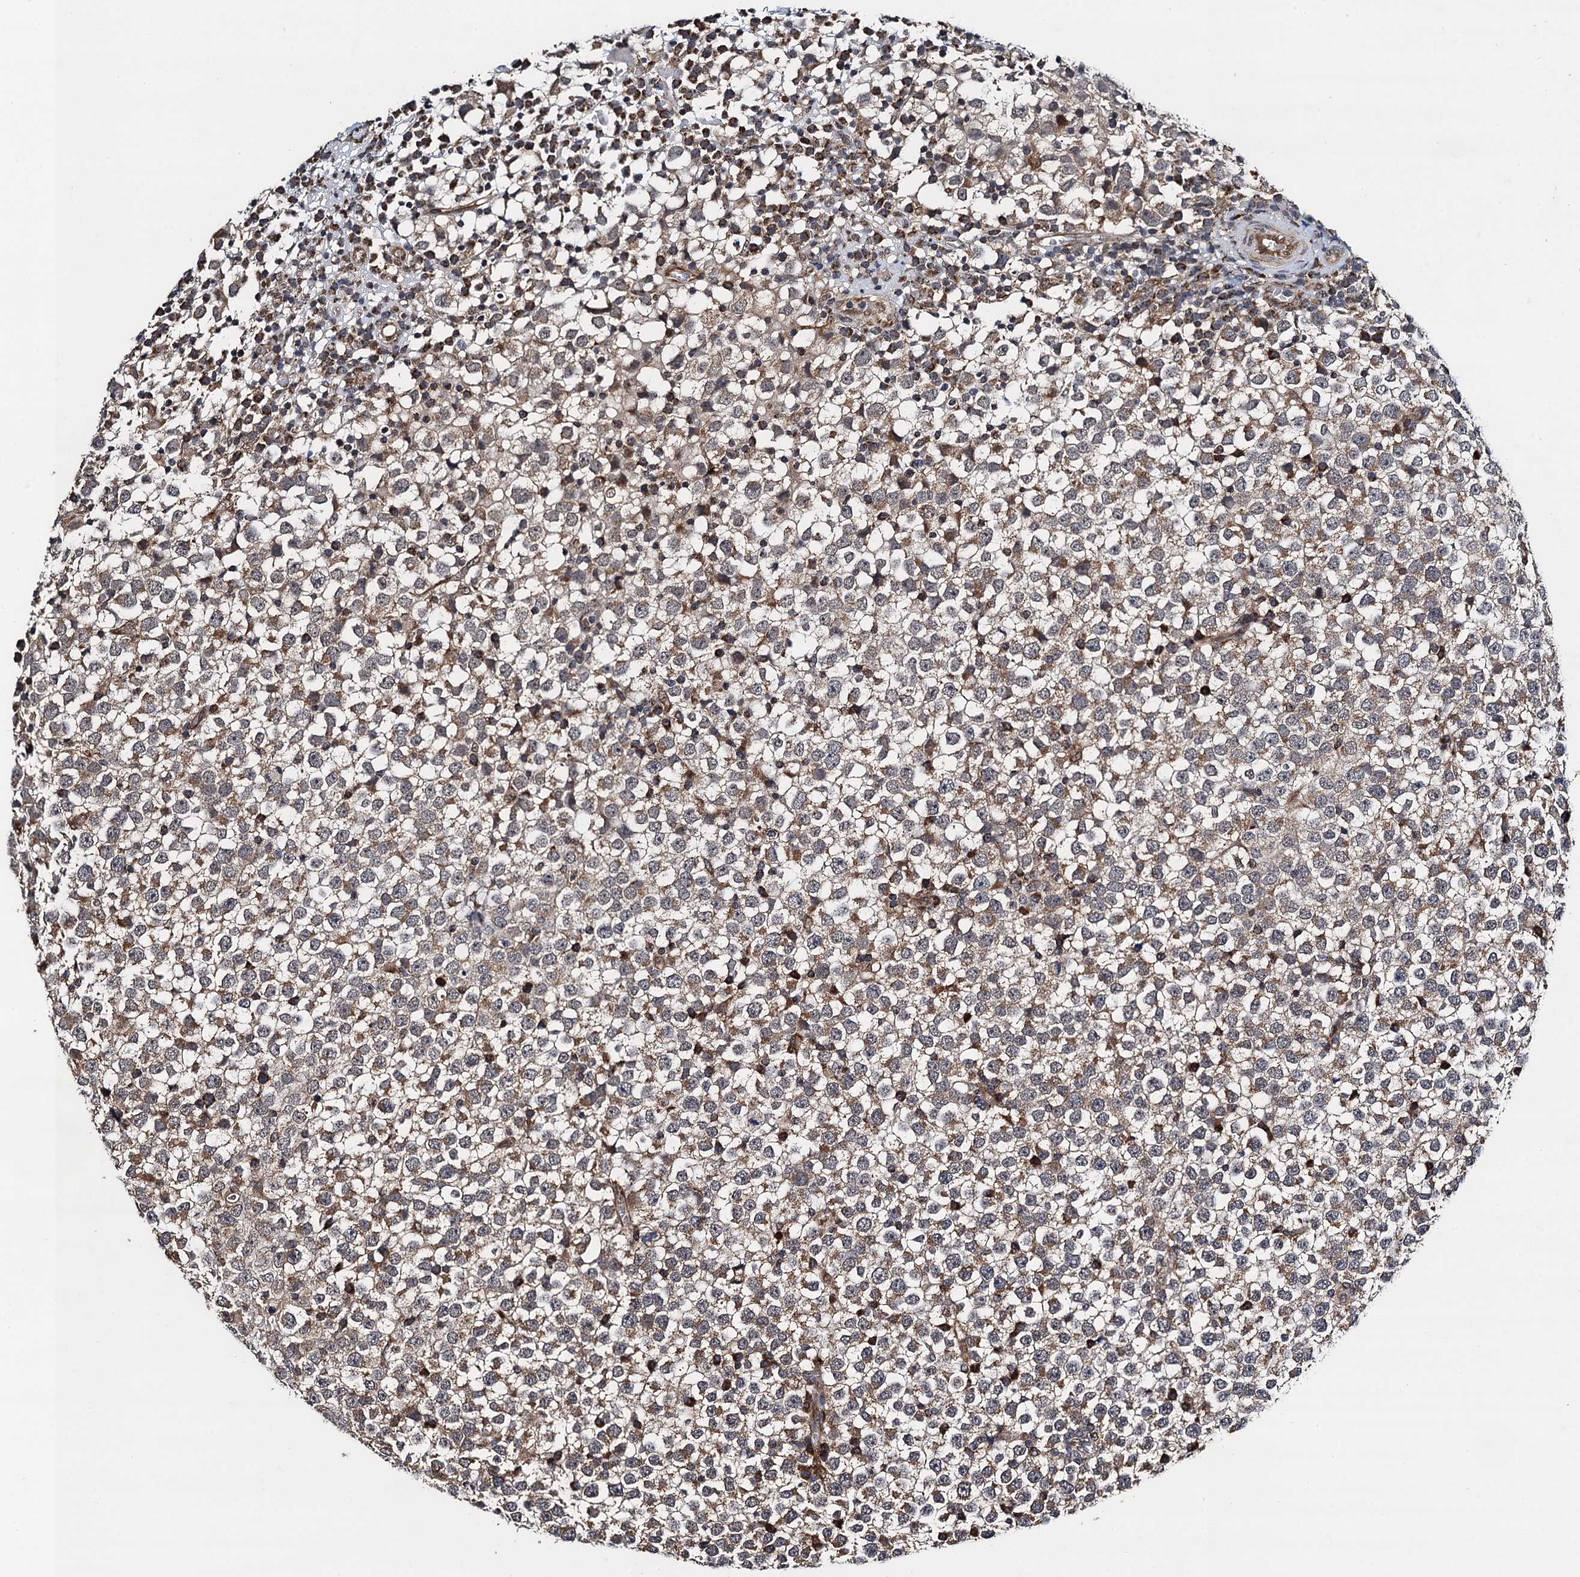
{"staining": {"intensity": "moderate", "quantity": ">75%", "location": "cytoplasmic/membranous"}, "tissue": "testis cancer", "cell_type": "Tumor cells", "image_type": "cancer", "snomed": [{"axis": "morphology", "description": "Seminoma, NOS"}, {"axis": "topography", "description": "Testis"}], "caption": "Protein analysis of testis cancer (seminoma) tissue reveals moderate cytoplasmic/membranous staining in approximately >75% of tumor cells.", "gene": "CMPK2", "patient": {"sex": "male", "age": 65}}